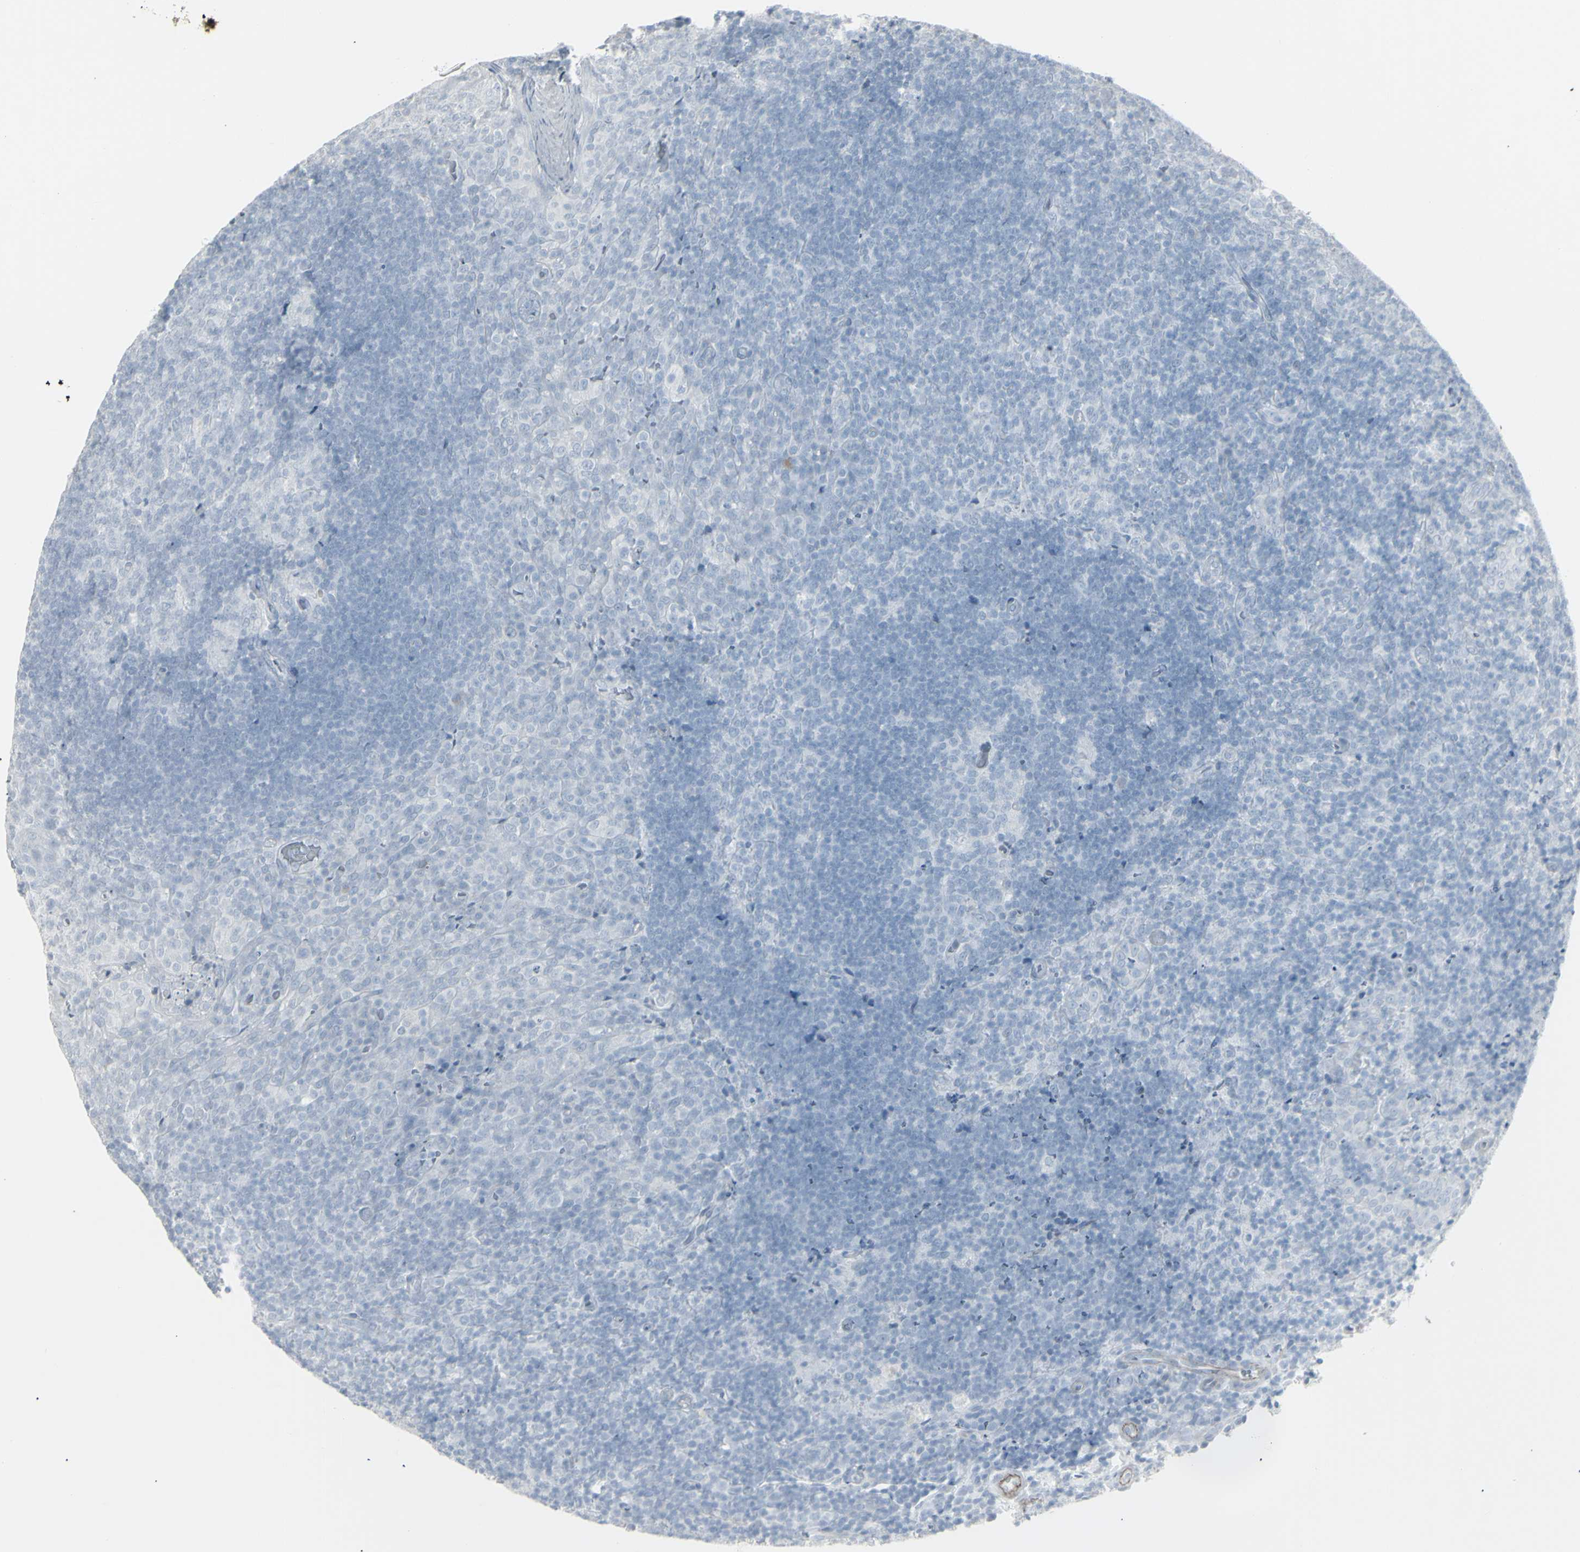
{"staining": {"intensity": "negative", "quantity": "none", "location": "none"}, "tissue": "tonsil", "cell_type": "Germinal center cells", "image_type": "normal", "snomed": [{"axis": "morphology", "description": "Normal tissue, NOS"}, {"axis": "topography", "description": "Tonsil"}], "caption": "High power microscopy micrograph of an immunohistochemistry histopathology image of unremarkable tonsil, revealing no significant positivity in germinal center cells. (DAB immunohistochemistry visualized using brightfield microscopy, high magnification).", "gene": "YBX2", "patient": {"sex": "male", "age": 17}}